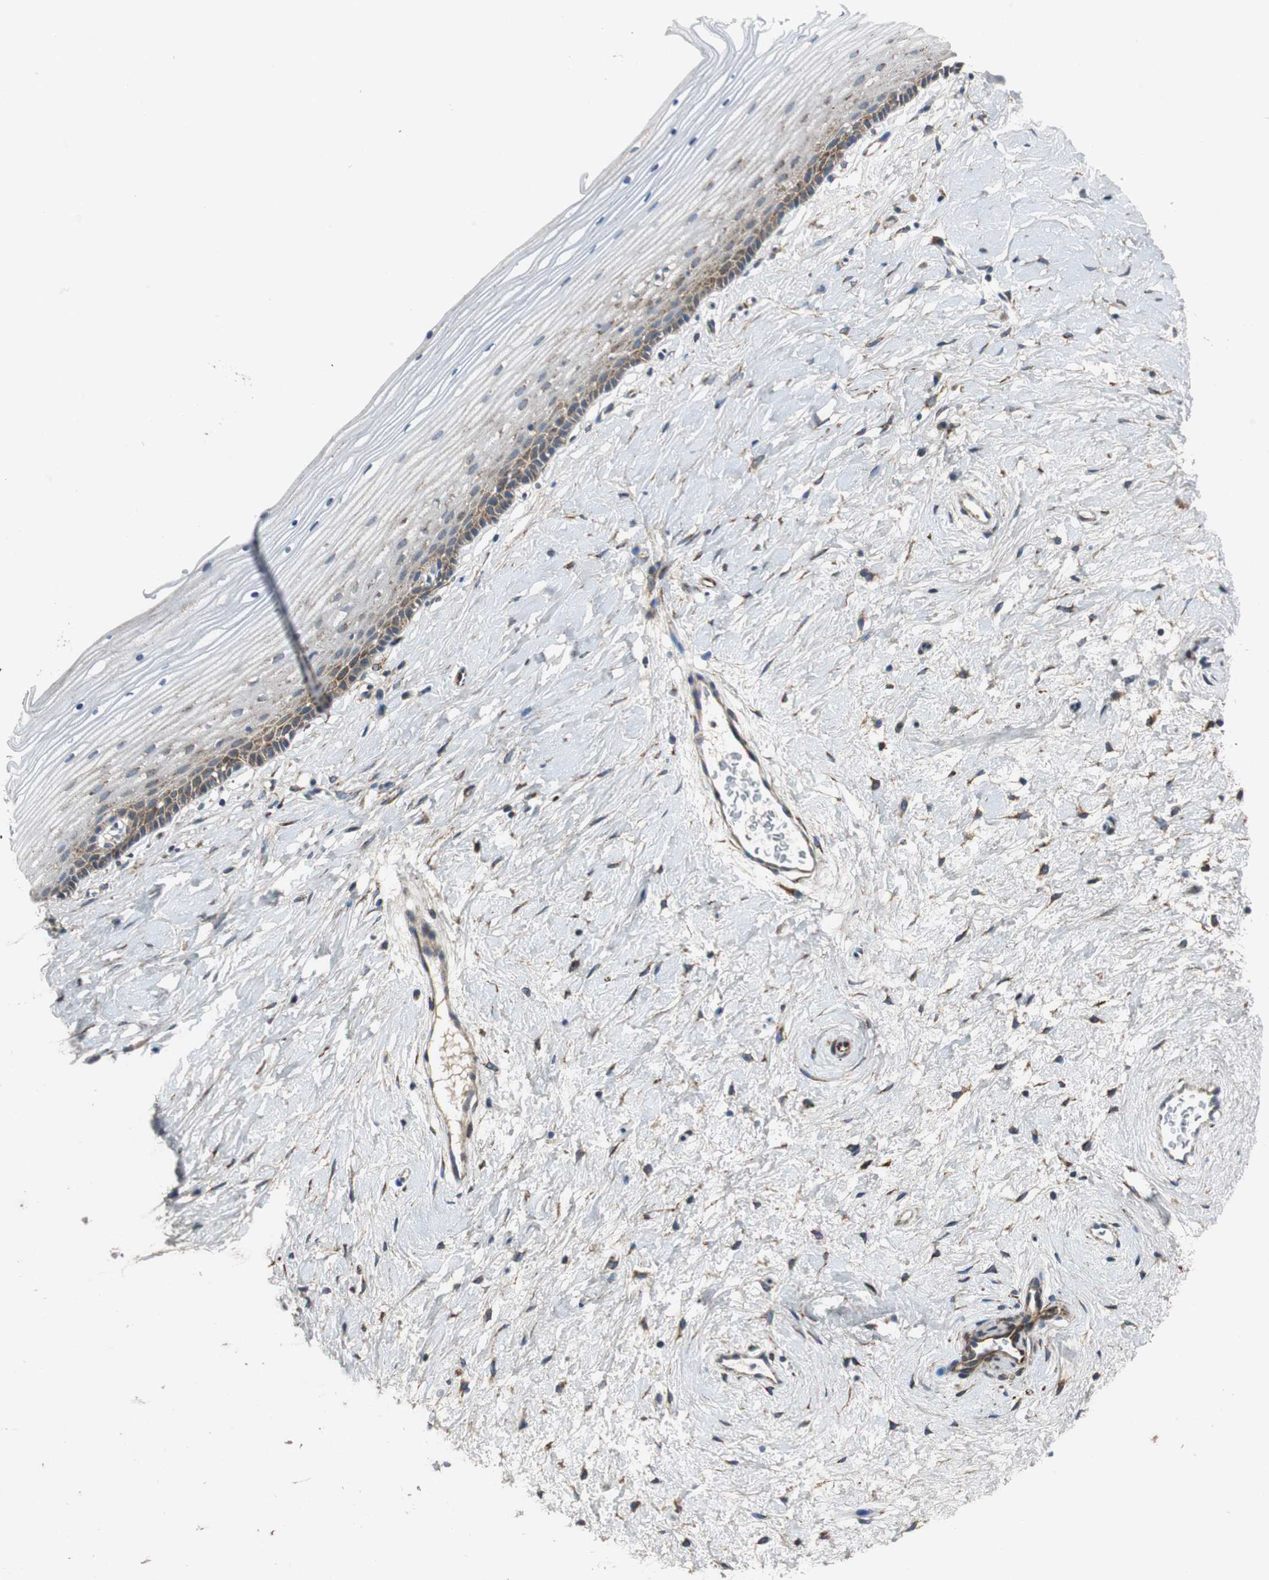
{"staining": {"intensity": "weak", "quantity": ">75%", "location": "cytoplasmic/membranous"}, "tissue": "cervix", "cell_type": "Glandular cells", "image_type": "normal", "snomed": [{"axis": "morphology", "description": "Normal tissue, NOS"}, {"axis": "topography", "description": "Cervix"}], "caption": "Immunohistochemistry of normal cervix displays low levels of weak cytoplasmic/membranous positivity in about >75% of glandular cells.", "gene": "ISCU", "patient": {"sex": "female", "age": 39}}